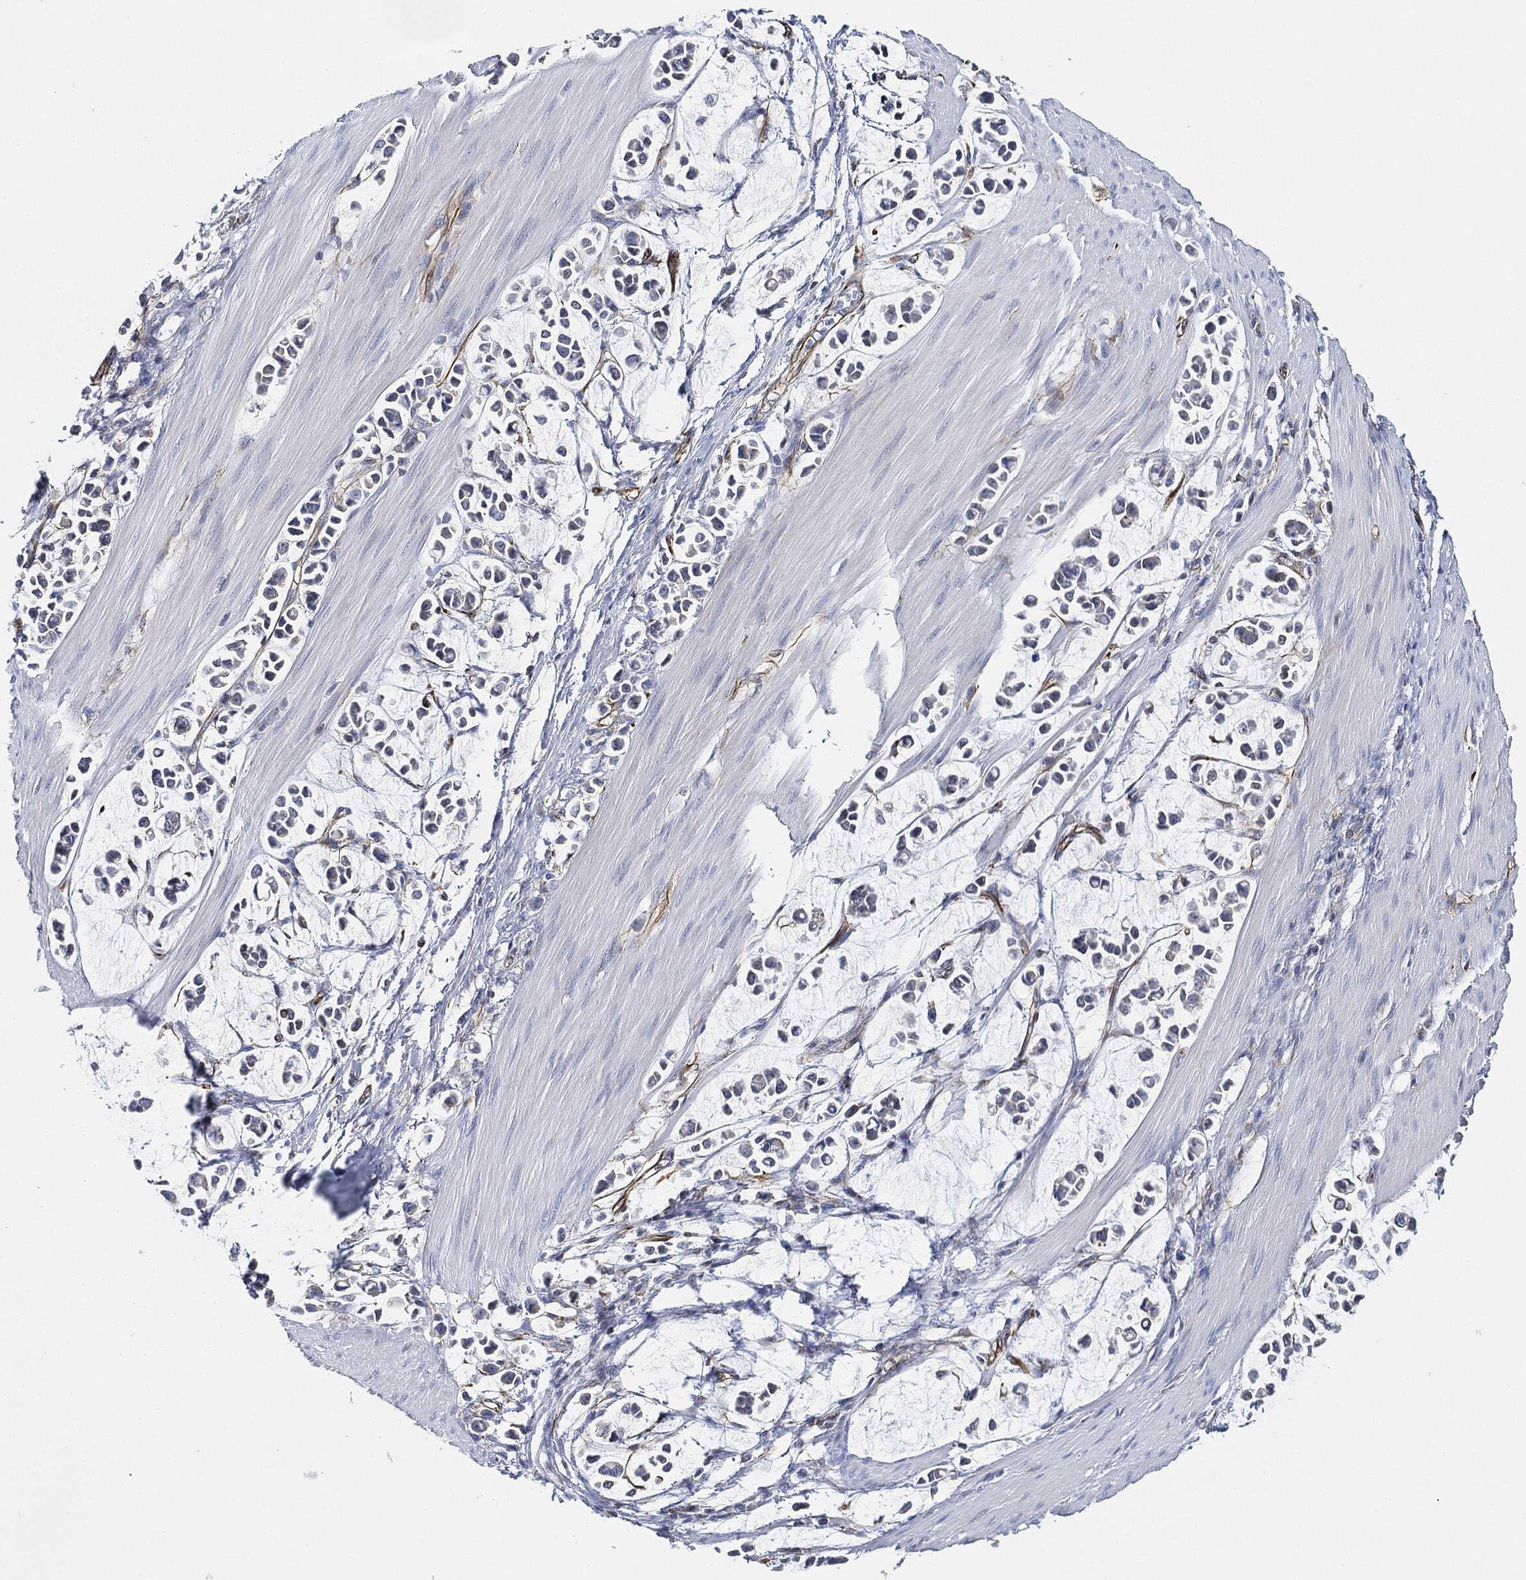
{"staining": {"intensity": "negative", "quantity": "none", "location": "none"}, "tissue": "stomach cancer", "cell_type": "Tumor cells", "image_type": "cancer", "snomed": [{"axis": "morphology", "description": "Adenocarcinoma, NOS"}, {"axis": "topography", "description": "Stomach"}], "caption": "Tumor cells show no significant protein positivity in adenocarcinoma (stomach).", "gene": "THSD1", "patient": {"sex": "male", "age": 82}}